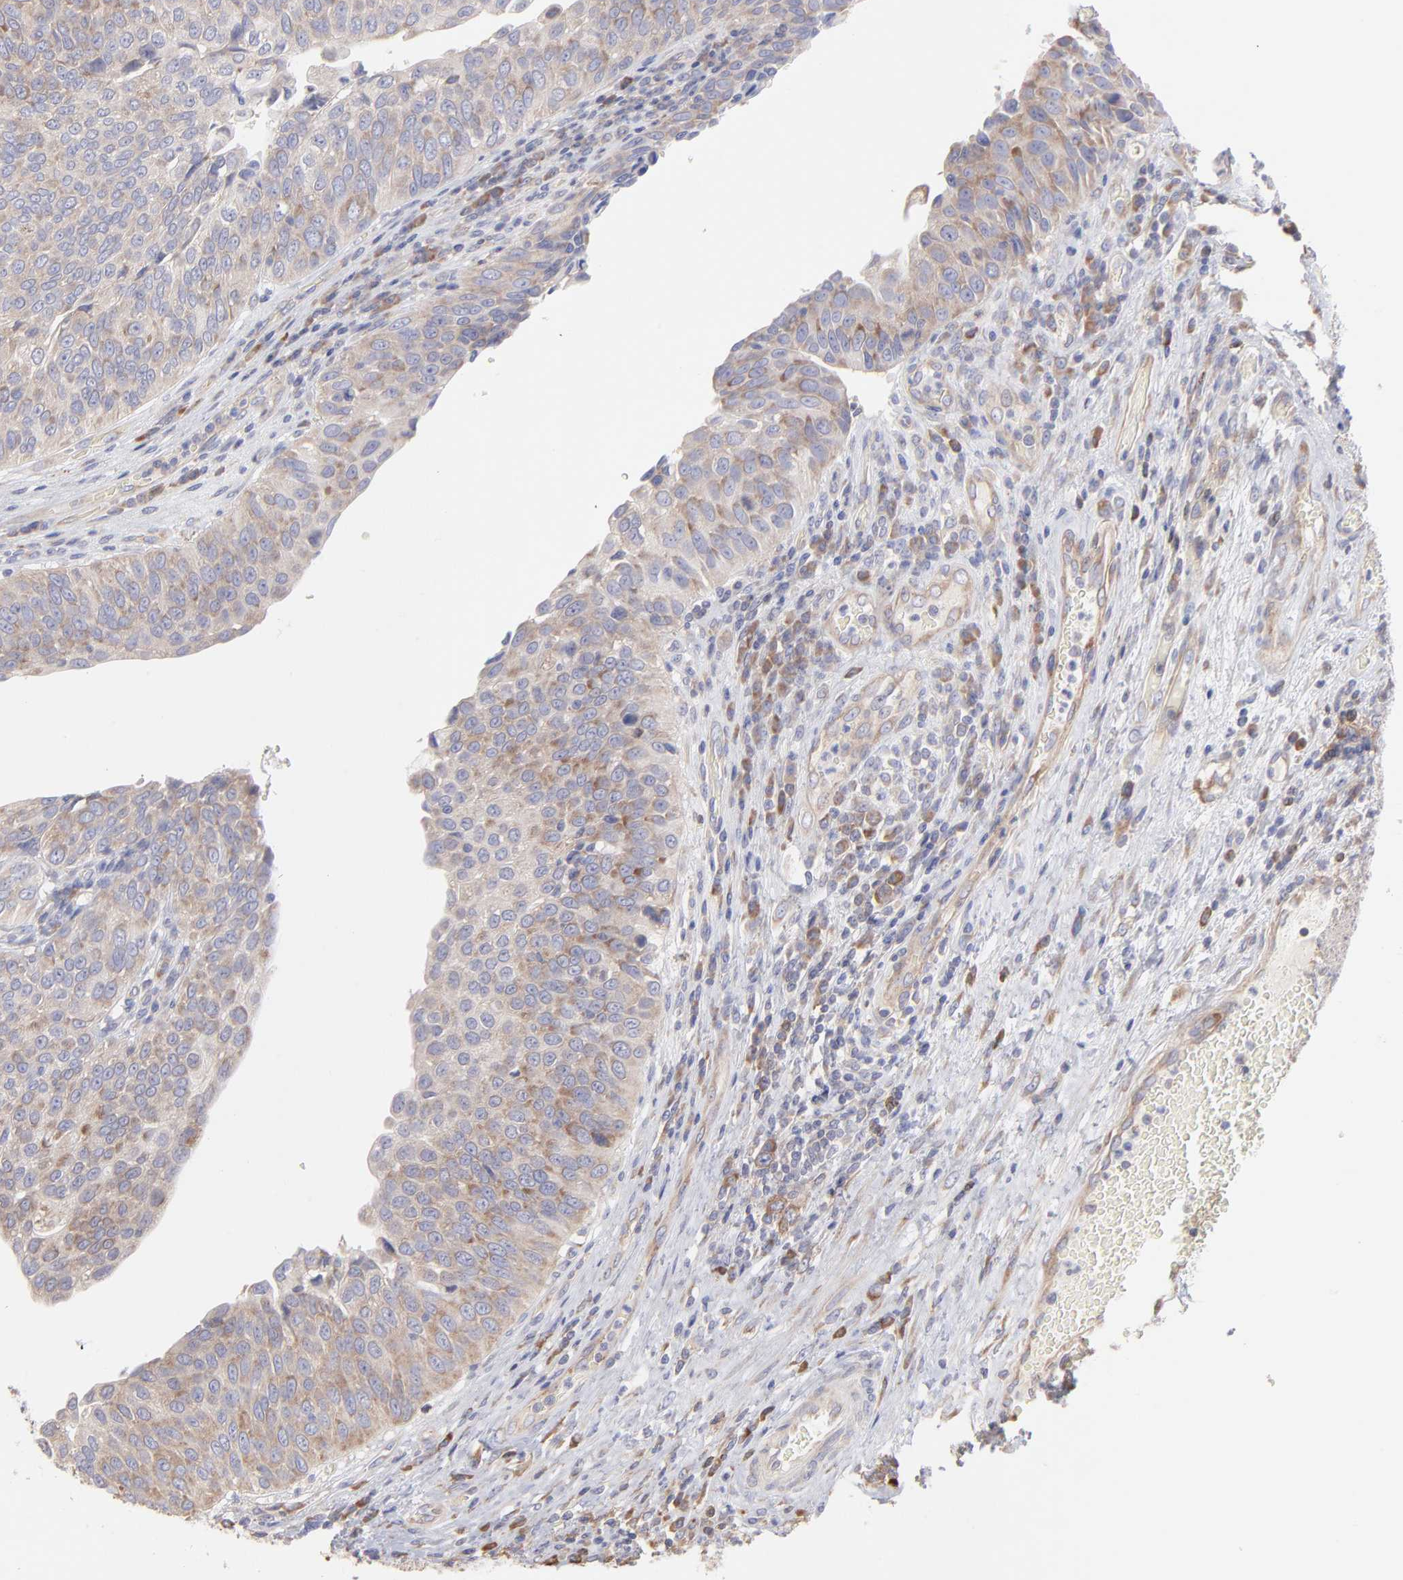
{"staining": {"intensity": "weak", "quantity": "25%-75%", "location": "cytoplasmic/membranous"}, "tissue": "urothelial cancer", "cell_type": "Tumor cells", "image_type": "cancer", "snomed": [{"axis": "morphology", "description": "Urothelial carcinoma, High grade"}, {"axis": "topography", "description": "Urinary bladder"}], "caption": "Immunohistochemical staining of human urothelial cancer exhibits weak cytoplasmic/membranous protein staining in about 25%-75% of tumor cells.", "gene": "RPLP0", "patient": {"sex": "male", "age": 50}}